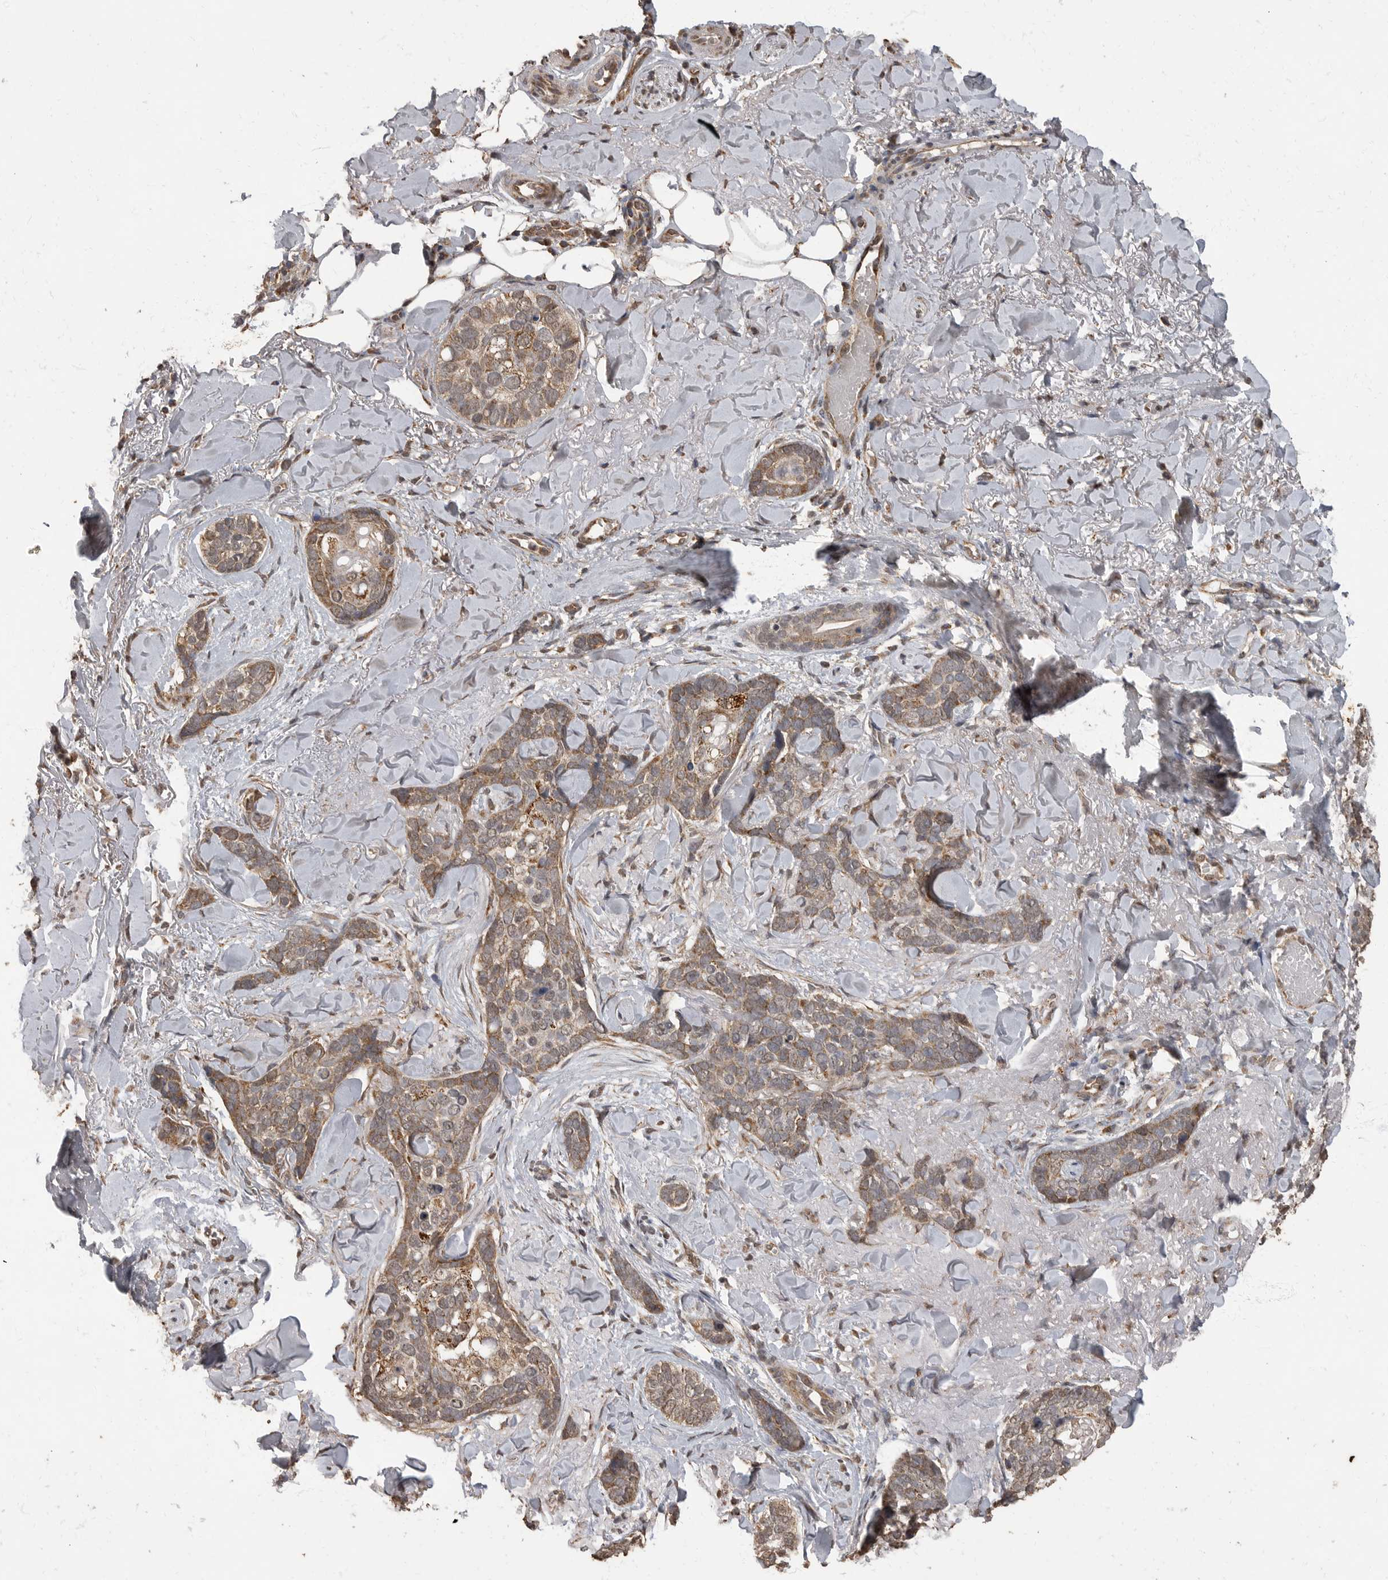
{"staining": {"intensity": "moderate", "quantity": ">75%", "location": "cytoplasmic/membranous"}, "tissue": "skin cancer", "cell_type": "Tumor cells", "image_type": "cancer", "snomed": [{"axis": "morphology", "description": "Basal cell carcinoma"}, {"axis": "topography", "description": "Skin"}], "caption": "This micrograph demonstrates immunohistochemistry staining of human skin cancer, with medium moderate cytoplasmic/membranous expression in about >75% of tumor cells.", "gene": "MAFG", "patient": {"sex": "female", "age": 82}}